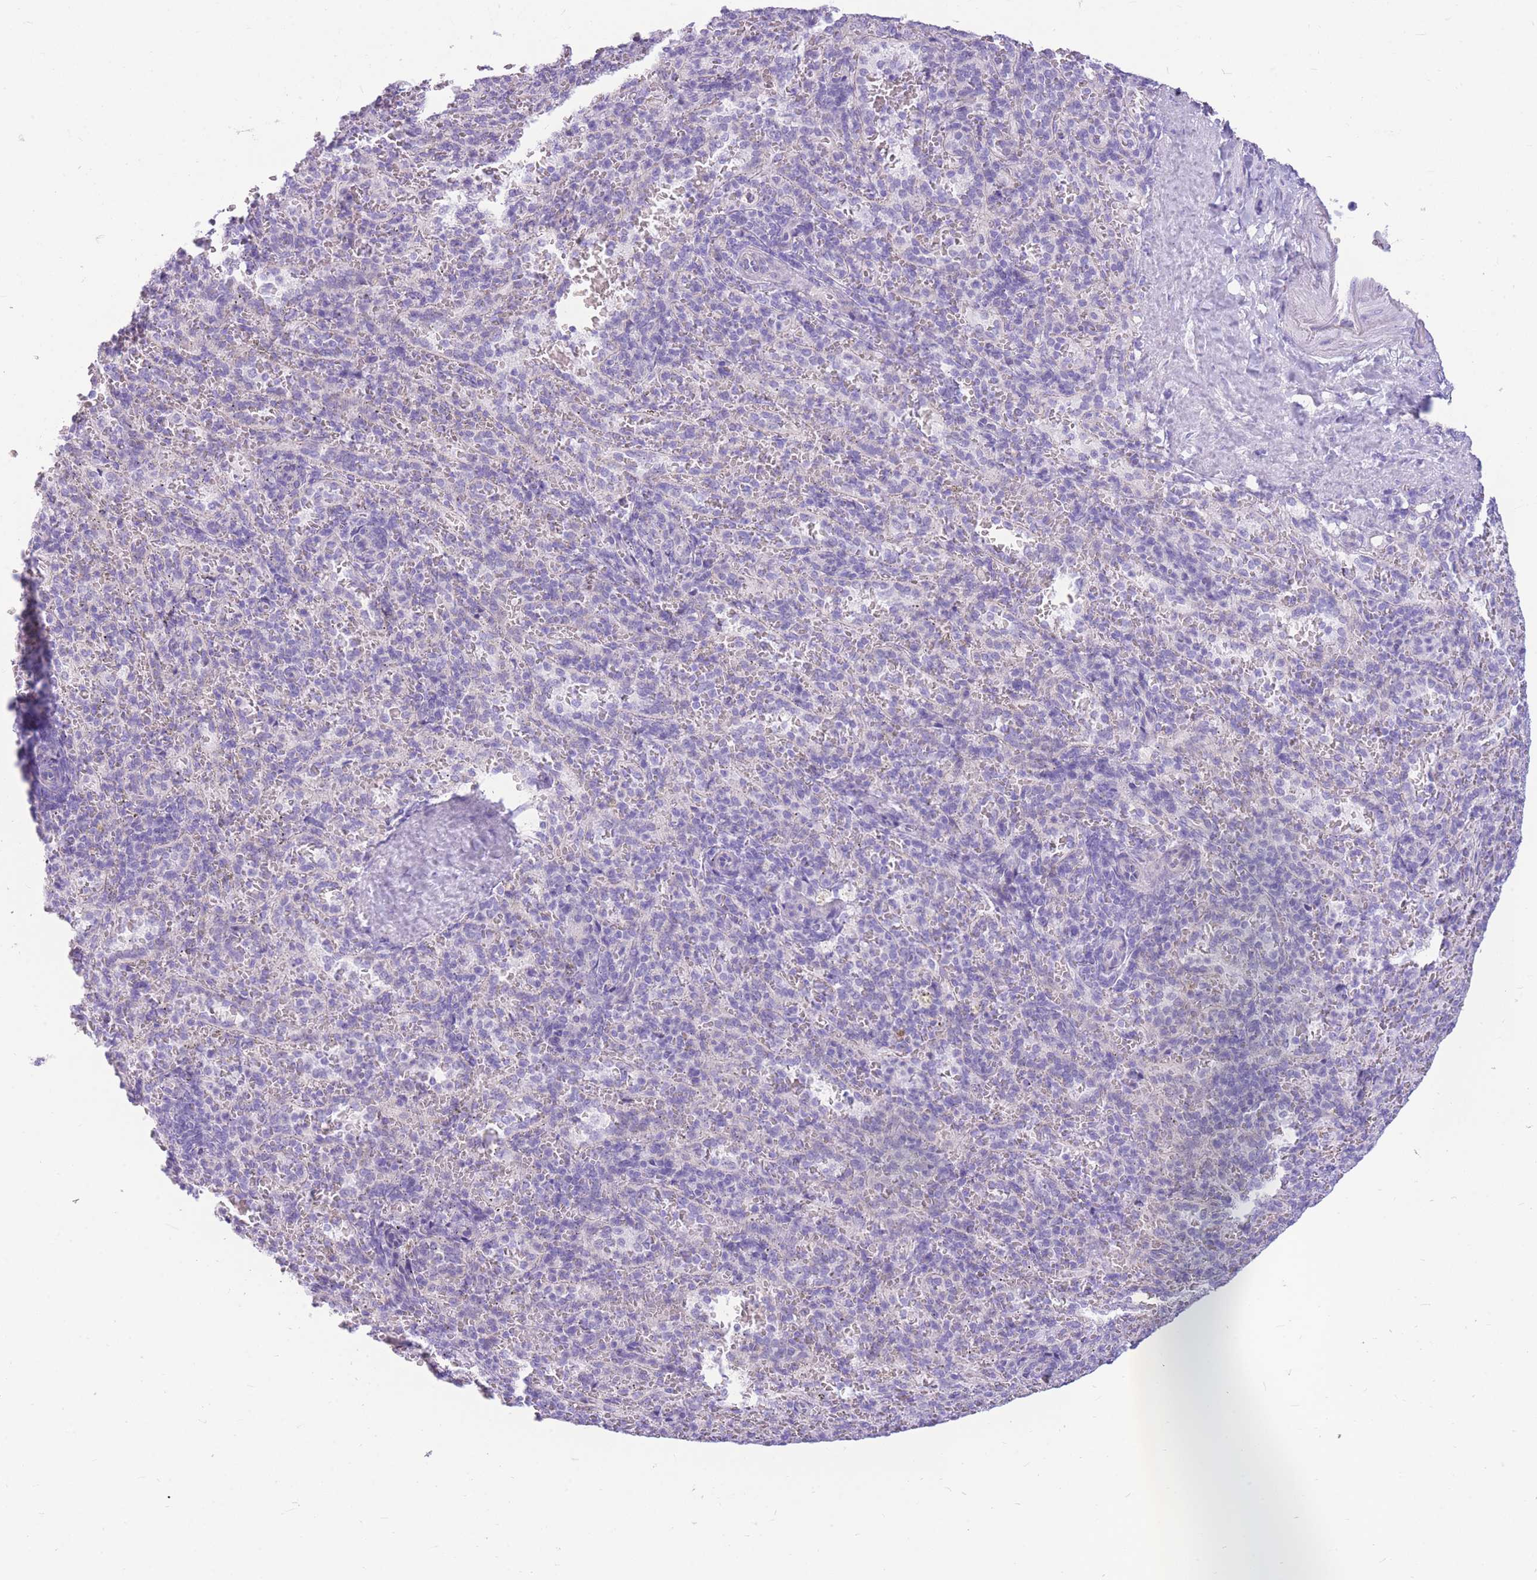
{"staining": {"intensity": "negative", "quantity": "none", "location": "none"}, "tissue": "spleen", "cell_type": "Cells in red pulp", "image_type": "normal", "snomed": [{"axis": "morphology", "description": "Normal tissue, NOS"}, {"axis": "topography", "description": "Spleen"}], "caption": "DAB (3,3'-diaminobenzidine) immunohistochemical staining of benign spleen exhibits no significant expression in cells in red pulp.", "gene": "ZNF311", "patient": {"sex": "female", "age": 21}}